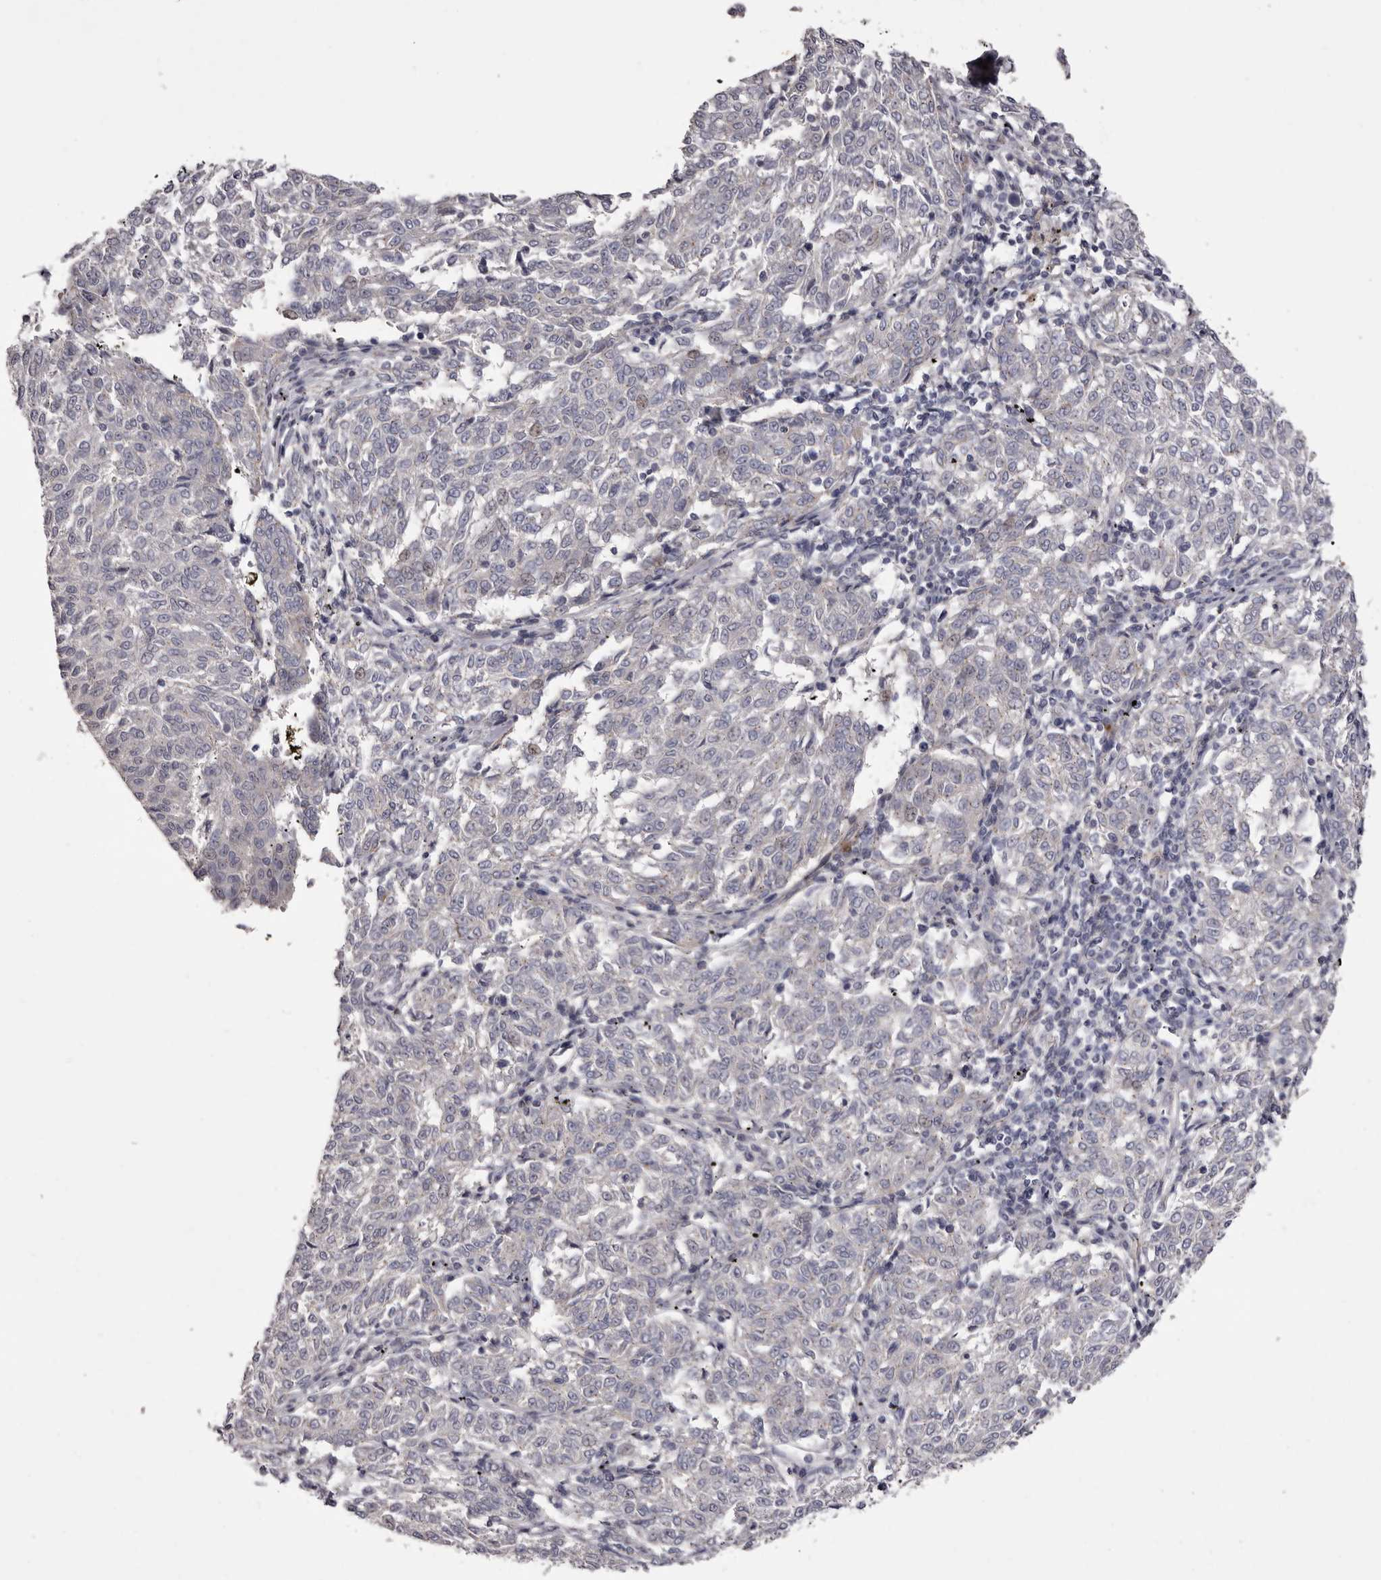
{"staining": {"intensity": "negative", "quantity": "none", "location": "none"}, "tissue": "melanoma", "cell_type": "Tumor cells", "image_type": "cancer", "snomed": [{"axis": "morphology", "description": "Malignant melanoma, NOS"}, {"axis": "topography", "description": "Skin"}], "caption": "Histopathology image shows no protein staining in tumor cells of melanoma tissue.", "gene": "PEG10", "patient": {"sex": "female", "age": 72}}